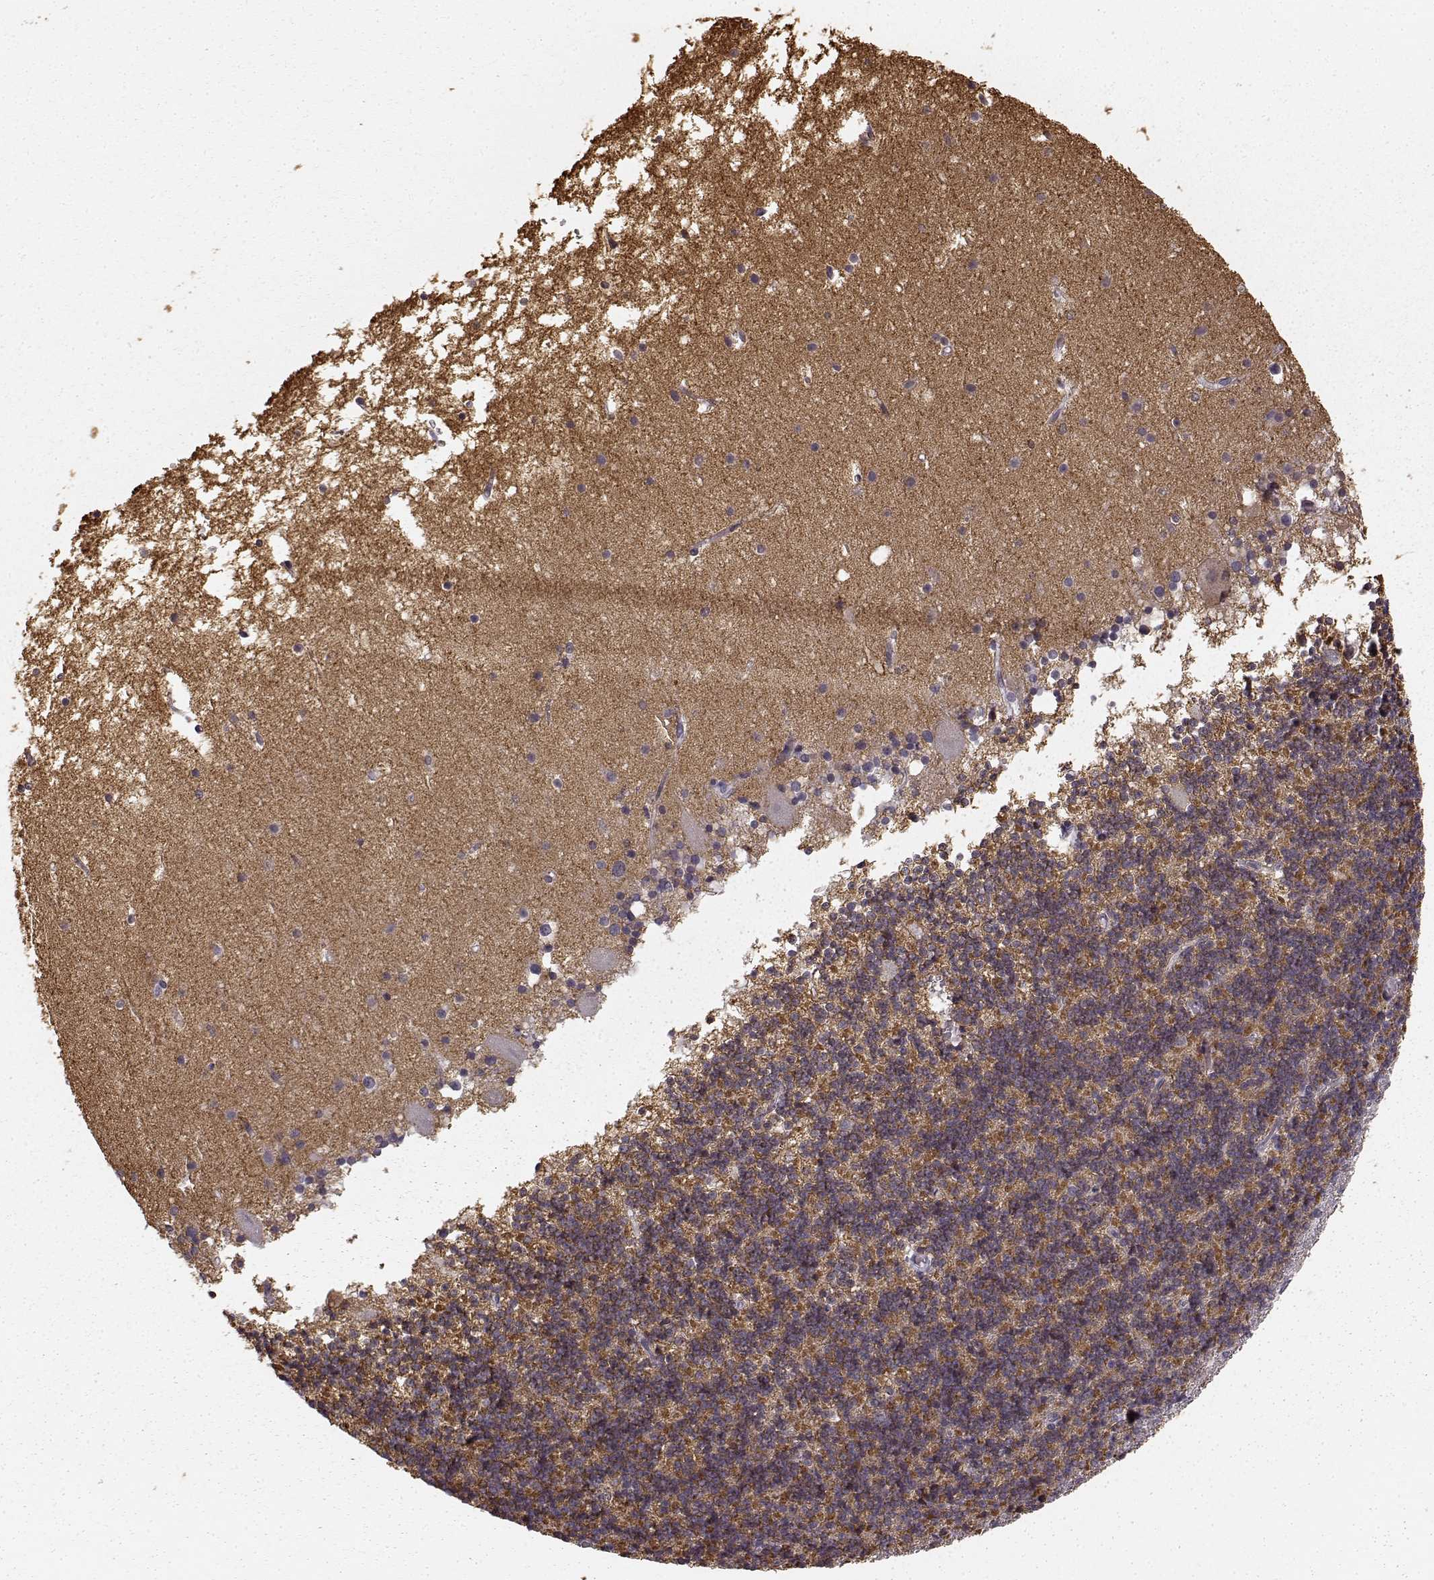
{"staining": {"intensity": "negative", "quantity": "none", "location": "none"}, "tissue": "cerebellum", "cell_type": "Cells in granular layer", "image_type": "normal", "snomed": [{"axis": "morphology", "description": "Normal tissue, NOS"}, {"axis": "topography", "description": "Cerebellum"}], "caption": "A high-resolution image shows IHC staining of normal cerebellum, which reveals no significant positivity in cells in granular layer. The staining was performed using DAB to visualize the protein expression in brown, while the nuclei were stained in blue with hematoxylin (Magnification: 20x).", "gene": "PRKCE", "patient": {"sex": "male", "age": 70}}